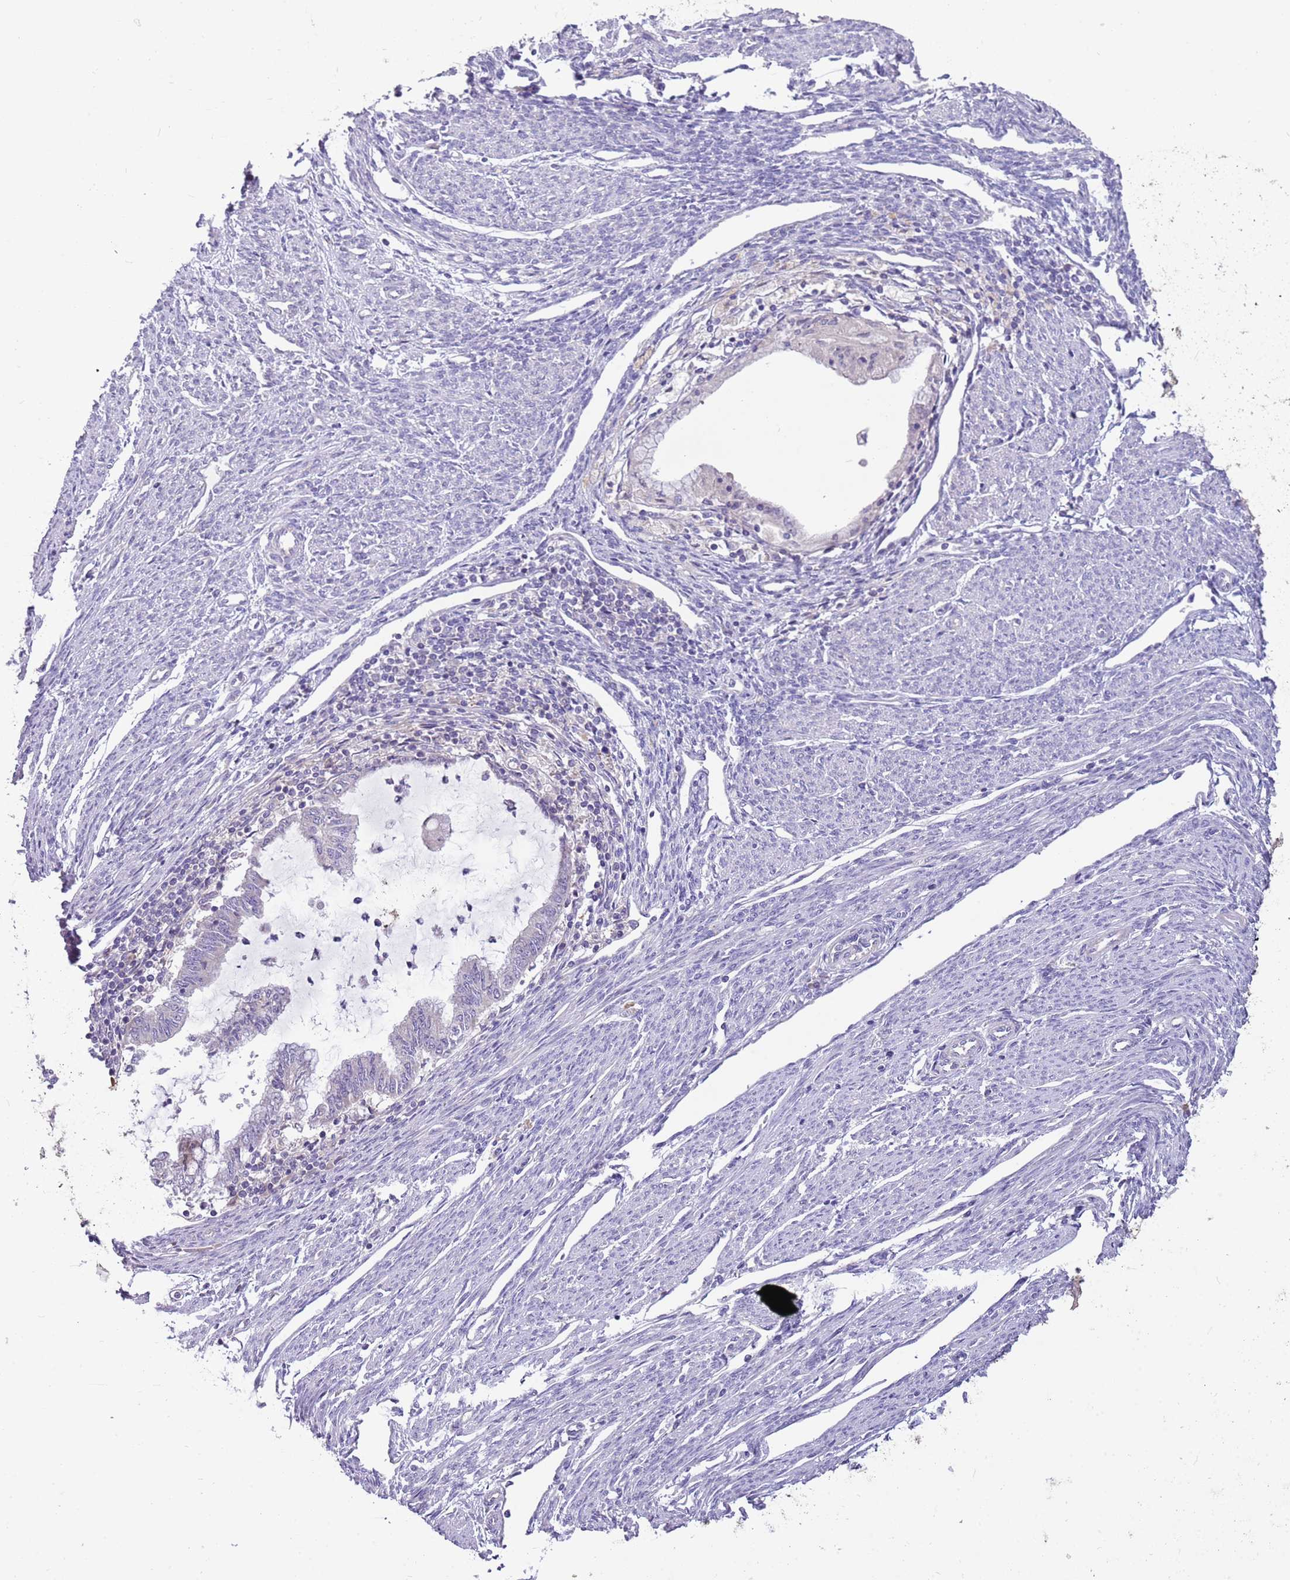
{"staining": {"intensity": "negative", "quantity": "none", "location": "none"}, "tissue": "endometrial cancer", "cell_type": "Tumor cells", "image_type": "cancer", "snomed": [{"axis": "morphology", "description": "Adenocarcinoma, NOS"}, {"axis": "topography", "description": "Endometrium"}], "caption": "An image of human adenocarcinoma (endometrial) is negative for staining in tumor cells.", "gene": "CABYR", "patient": {"sex": "female", "age": 79}}